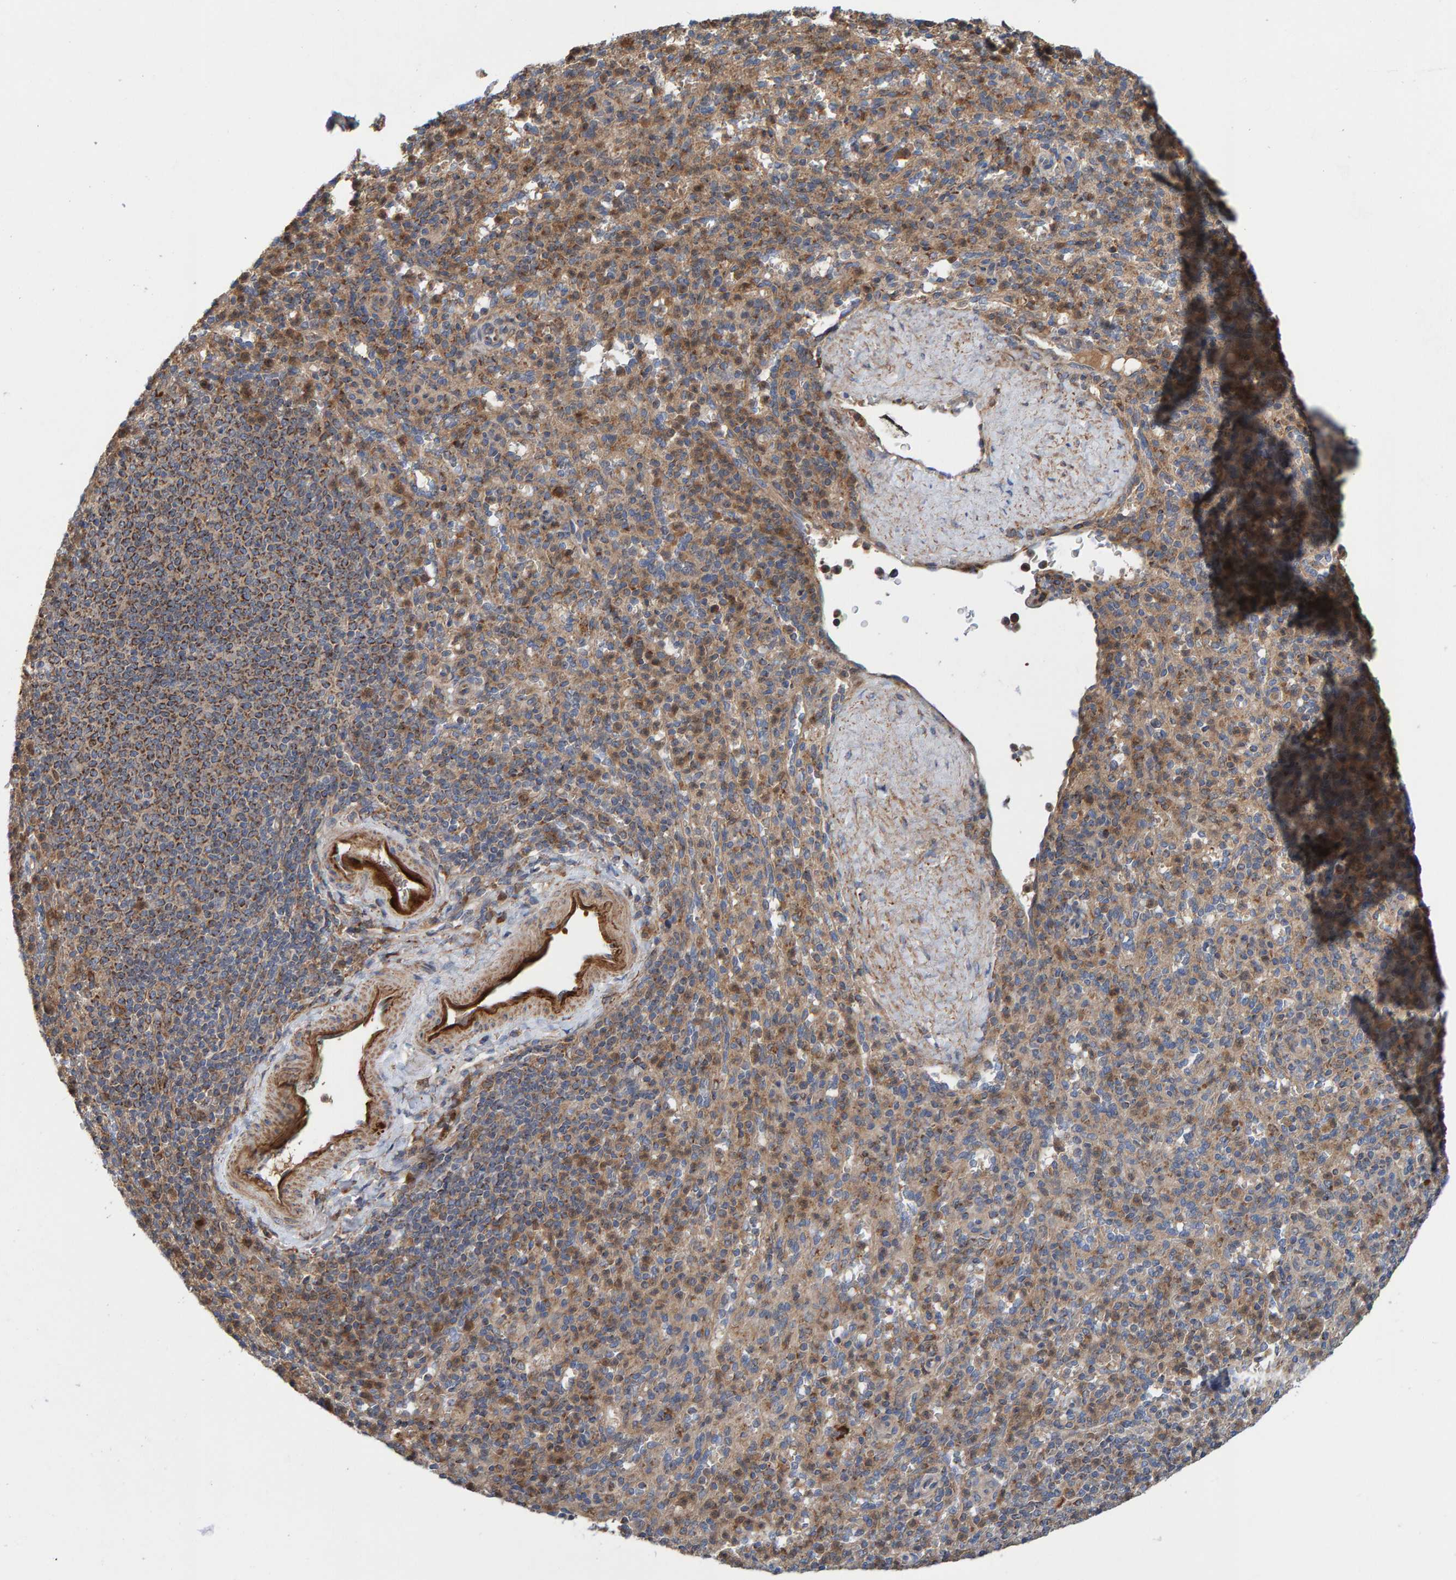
{"staining": {"intensity": "moderate", "quantity": "25%-75%", "location": "cytoplasmic/membranous"}, "tissue": "spleen", "cell_type": "Cells in red pulp", "image_type": "normal", "snomed": [{"axis": "morphology", "description": "Normal tissue, NOS"}, {"axis": "topography", "description": "Spleen"}], "caption": "There is medium levels of moderate cytoplasmic/membranous staining in cells in red pulp of benign spleen, as demonstrated by immunohistochemical staining (brown color).", "gene": "KIAA0753", "patient": {"sex": "male", "age": 36}}